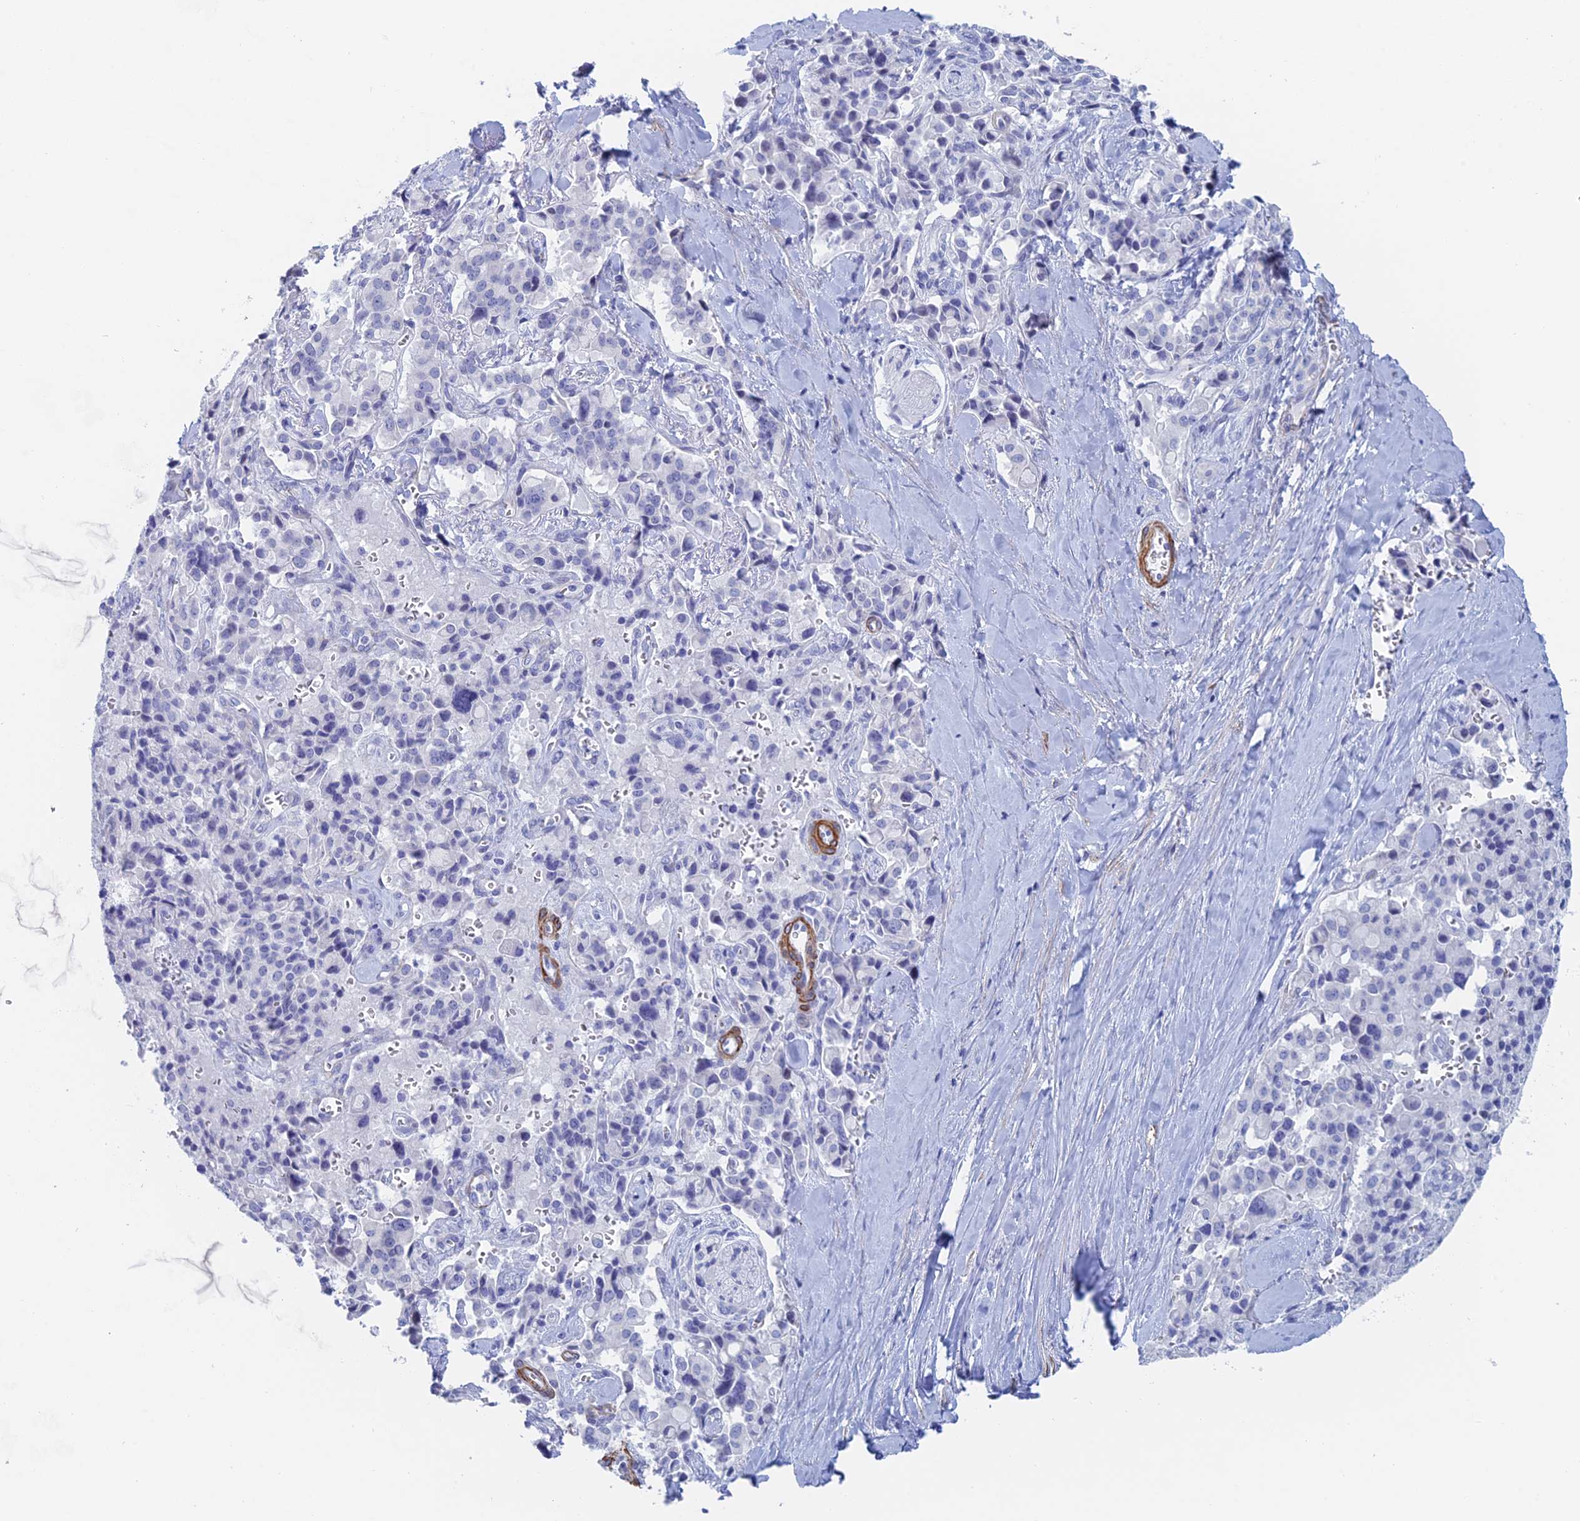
{"staining": {"intensity": "negative", "quantity": "none", "location": "none"}, "tissue": "pancreatic cancer", "cell_type": "Tumor cells", "image_type": "cancer", "snomed": [{"axis": "morphology", "description": "Adenocarcinoma, NOS"}, {"axis": "topography", "description": "Pancreas"}], "caption": "The IHC image has no significant positivity in tumor cells of pancreatic adenocarcinoma tissue. (DAB immunohistochemistry (IHC) with hematoxylin counter stain).", "gene": "KCNK18", "patient": {"sex": "male", "age": 65}}